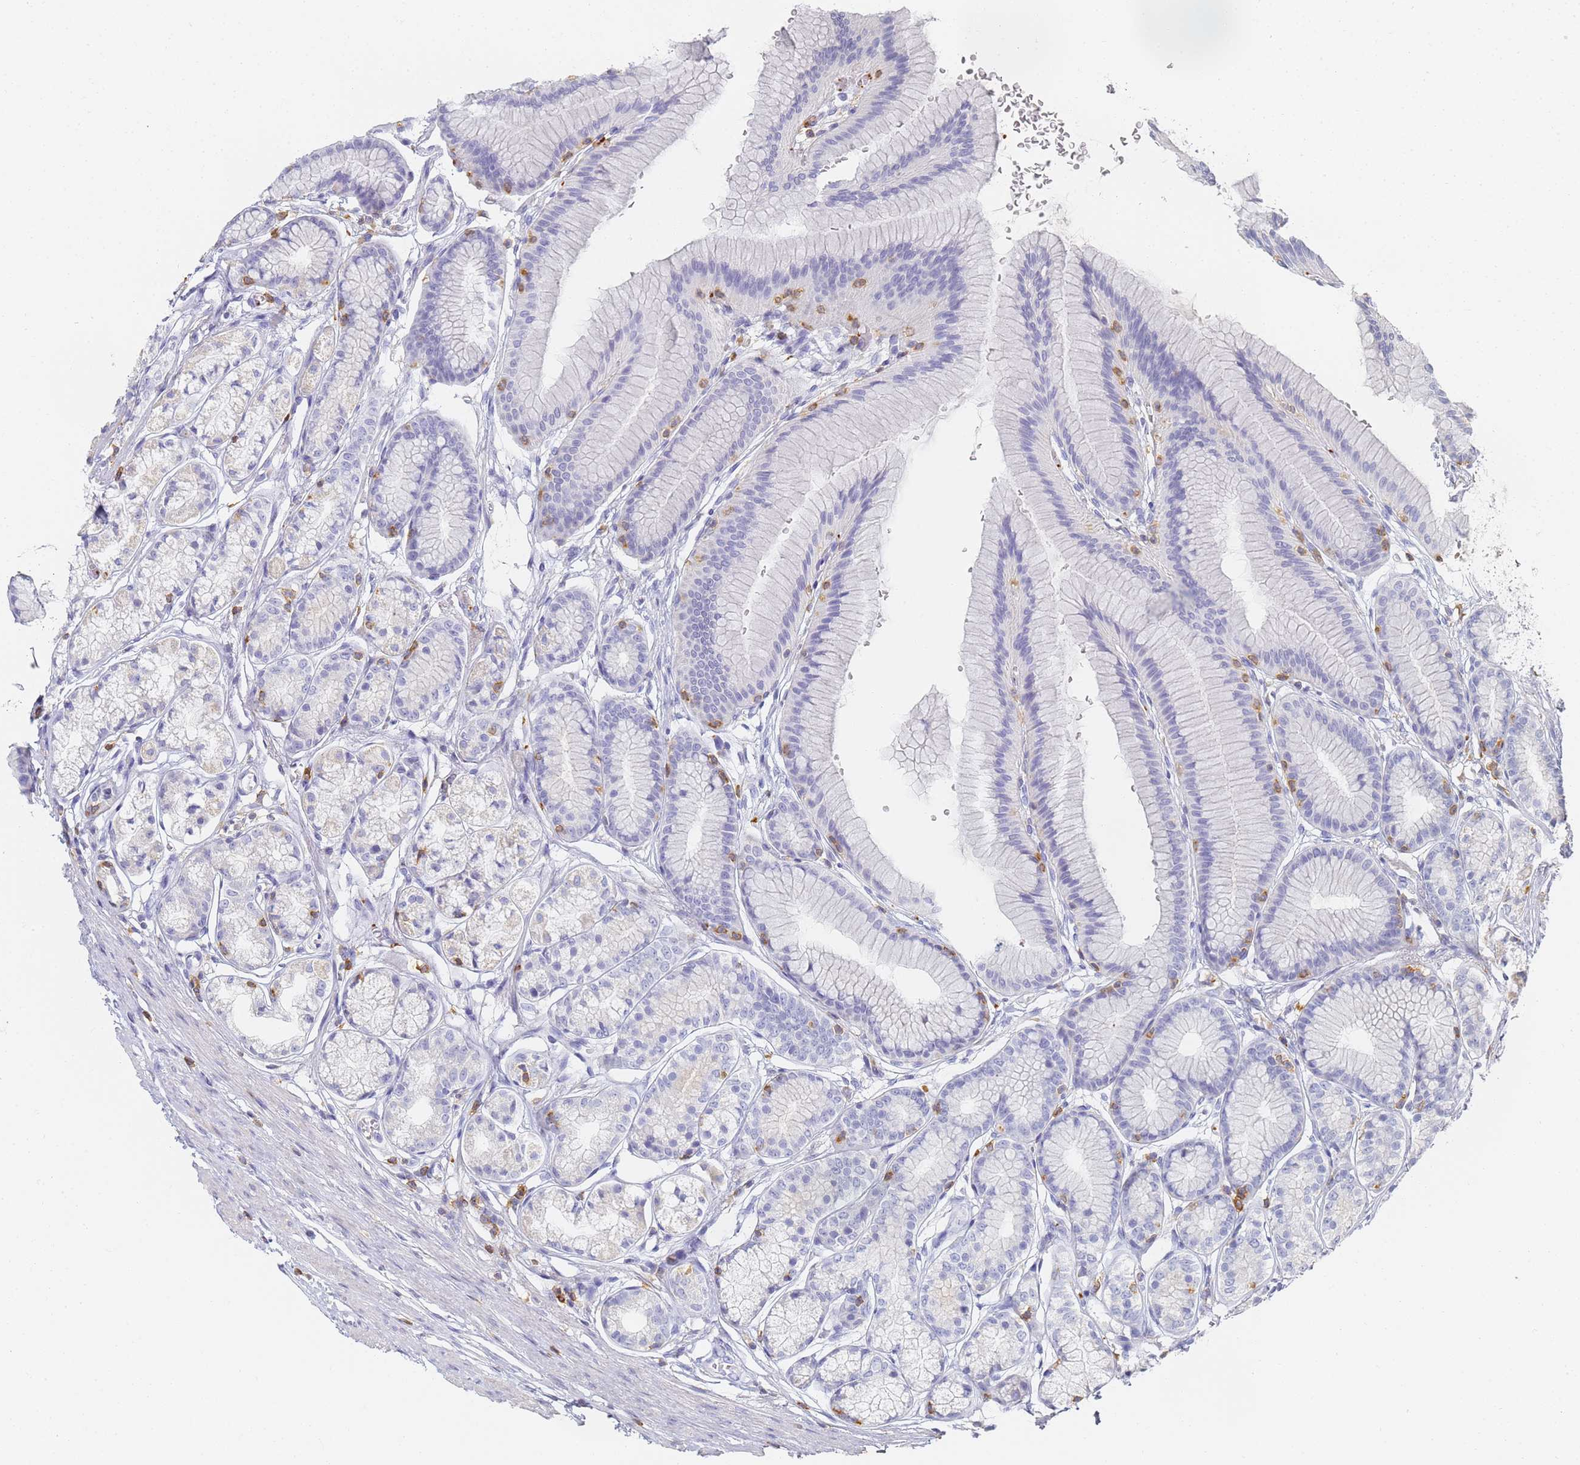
{"staining": {"intensity": "negative", "quantity": "none", "location": "none"}, "tissue": "stomach", "cell_type": "Glandular cells", "image_type": "normal", "snomed": [{"axis": "morphology", "description": "Normal tissue, NOS"}, {"axis": "morphology", "description": "Adenocarcinoma, NOS"}, {"axis": "morphology", "description": "Adenocarcinoma, High grade"}, {"axis": "topography", "description": "Stomach, upper"}, {"axis": "topography", "description": "Stomach"}], "caption": "Immunohistochemistry micrograph of unremarkable stomach: stomach stained with DAB (3,3'-diaminobenzidine) exhibits no significant protein positivity in glandular cells. (DAB (3,3'-diaminobenzidine) IHC, high magnification).", "gene": "BIN2", "patient": {"sex": "female", "age": 65}}